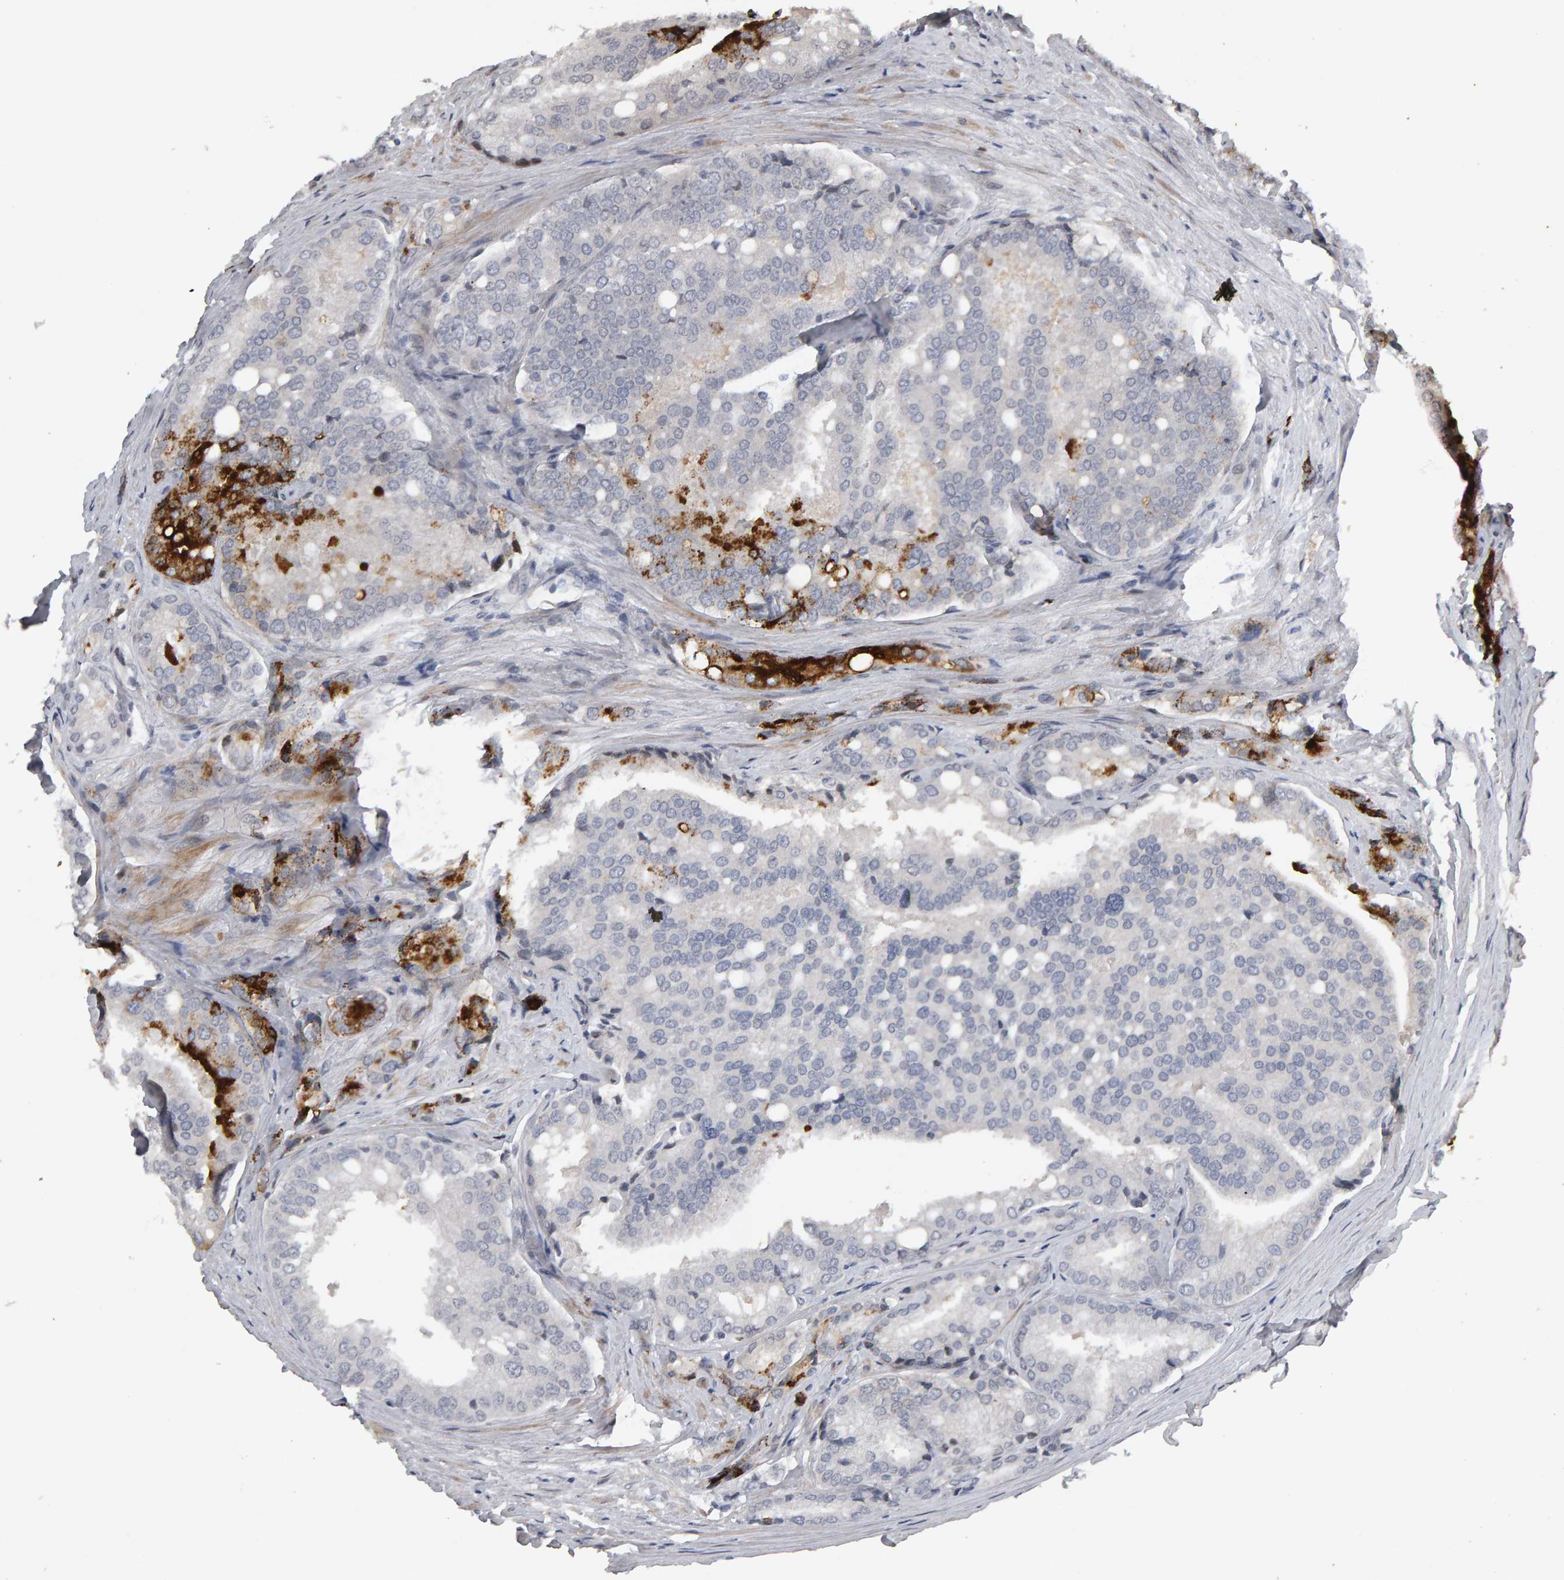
{"staining": {"intensity": "moderate", "quantity": "<25%", "location": "cytoplasmic/membranous"}, "tissue": "prostate cancer", "cell_type": "Tumor cells", "image_type": "cancer", "snomed": [{"axis": "morphology", "description": "Adenocarcinoma, High grade"}, {"axis": "topography", "description": "Prostate"}], "caption": "Immunohistochemistry (IHC) (DAB (3,3'-diaminobenzidine)) staining of human prostate cancer exhibits moderate cytoplasmic/membranous protein positivity in about <25% of tumor cells. (IHC, brightfield microscopy, high magnification).", "gene": "IPO8", "patient": {"sex": "male", "age": 50}}